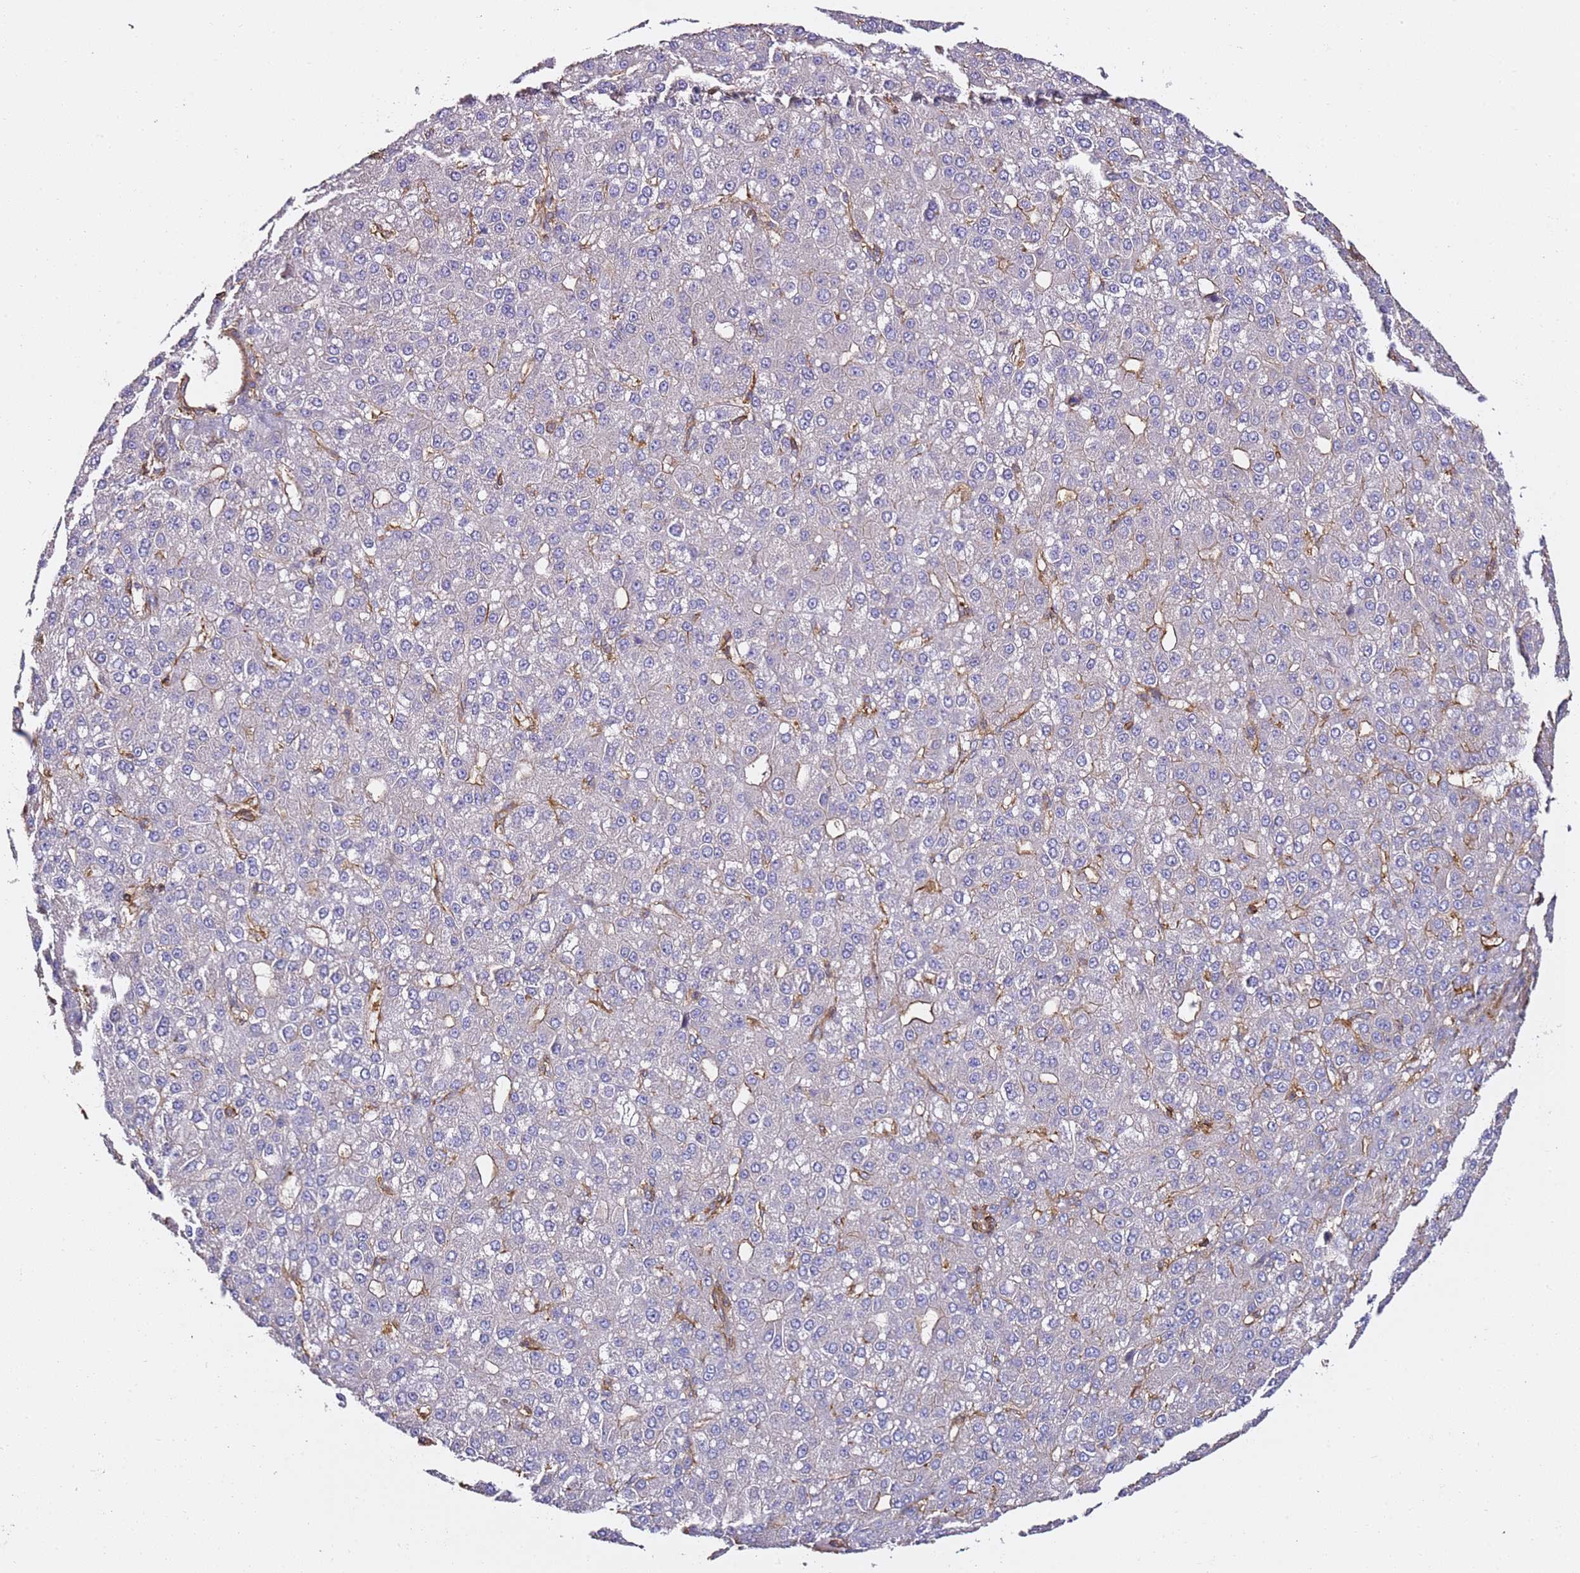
{"staining": {"intensity": "negative", "quantity": "none", "location": "none"}, "tissue": "liver cancer", "cell_type": "Tumor cells", "image_type": "cancer", "snomed": [{"axis": "morphology", "description": "Carcinoma, Hepatocellular, NOS"}, {"axis": "topography", "description": "Liver"}], "caption": "High magnification brightfield microscopy of hepatocellular carcinoma (liver) stained with DAB (brown) and counterstained with hematoxylin (blue): tumor cells show no significant expression.", "gene": "ZFP36L2", "patient": {"sex": "male", "age": 67}}